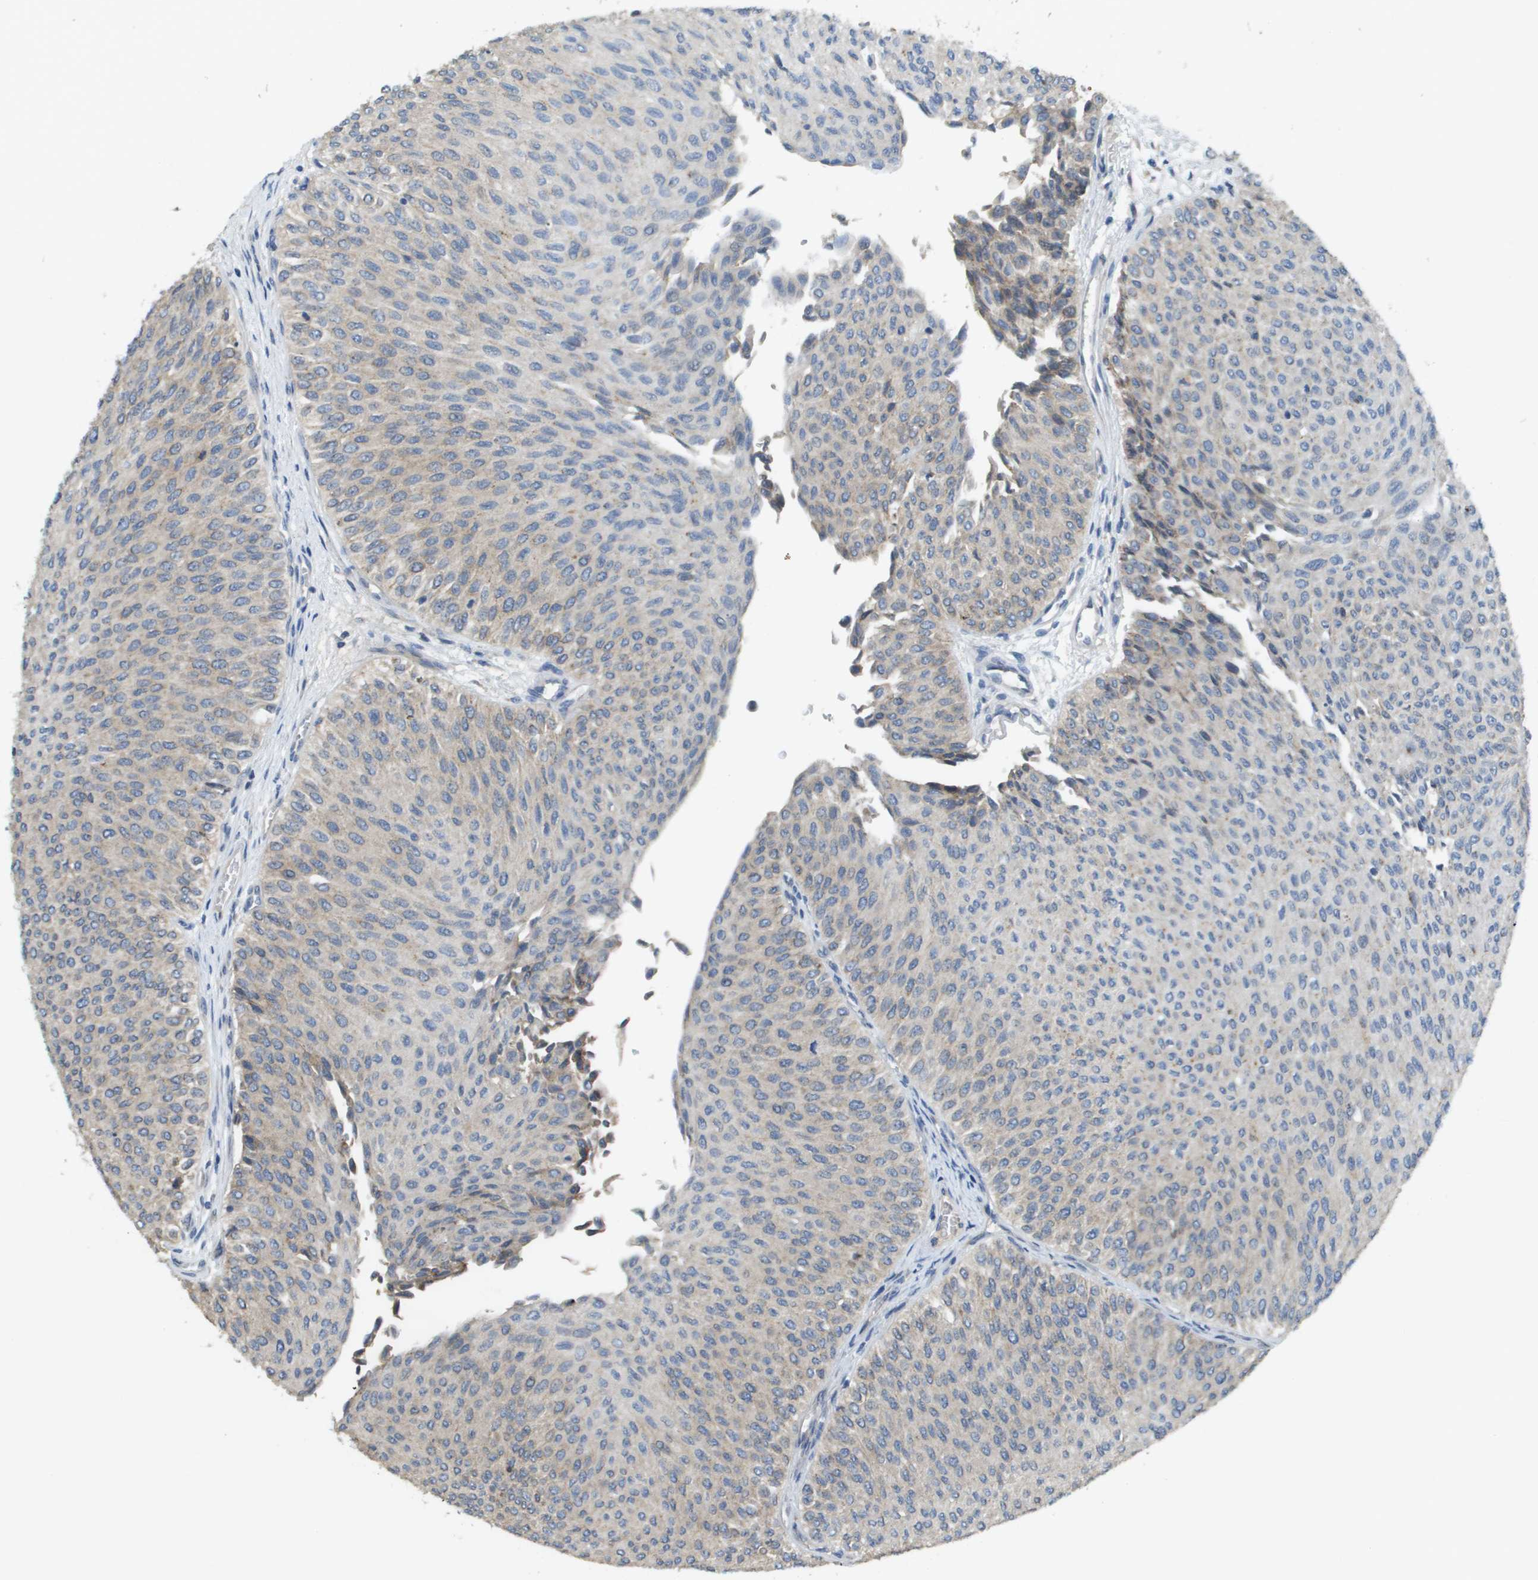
{"staining": {"intensity": "weak", "quantity": "25%-75%", "location": "cytoplasmic/membranous"}, "tissue": "urothelial cancer", "cell_type": "Tumor cells", "image_type": "cancer", "snomed": [{"axis": "morphology", "description": "Urothelial carcinoma, Low grade"}, {"axis": "topography", "description": "Urinary bladder"}], "caption": "Weak cytoplasmic/membranous protein staining is present in approximately 25%-75% of tumor cells in urothelial cancer.", "gene": "CASP10", "patient": {"sex": "male", "age": 78}}